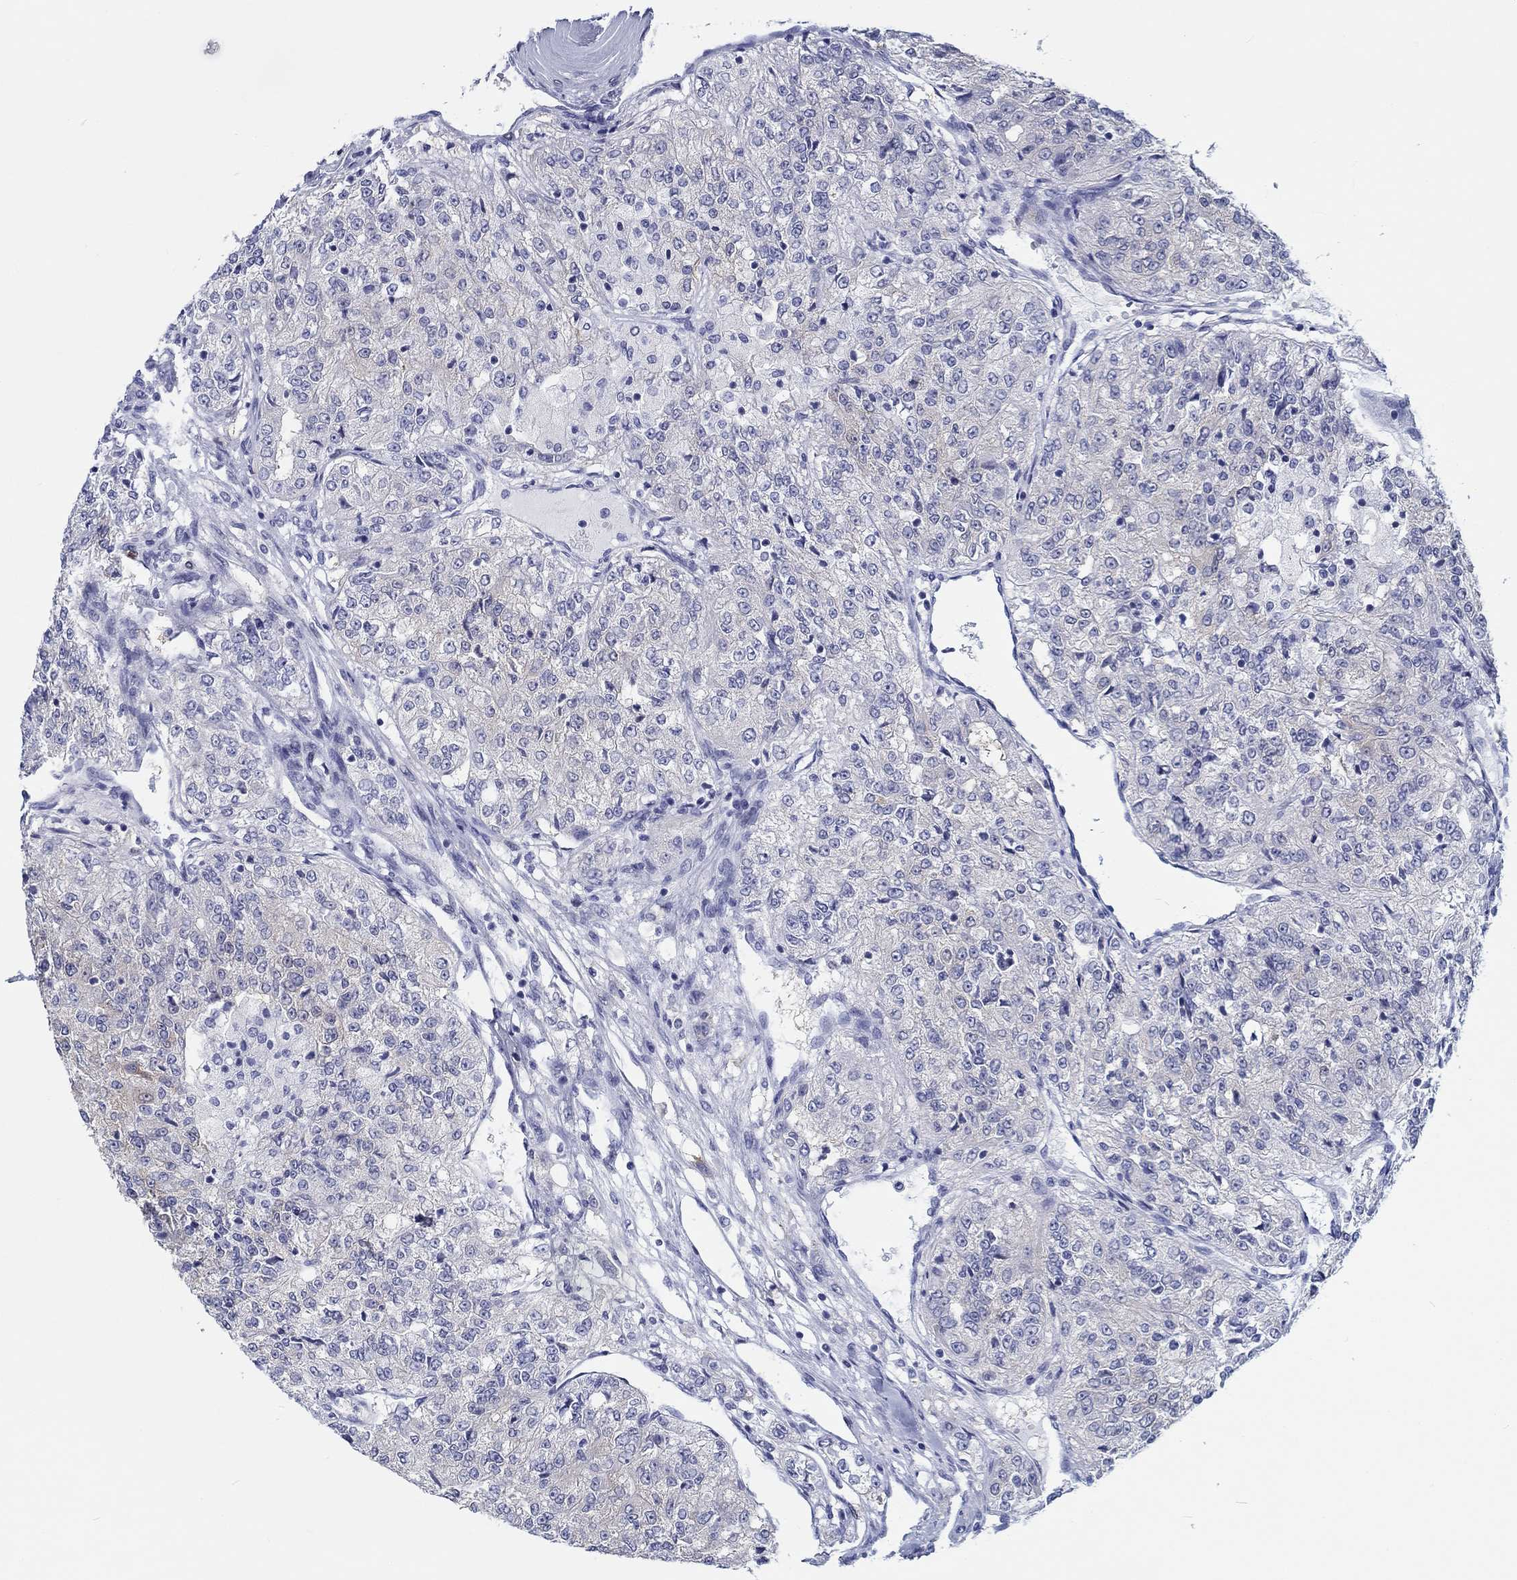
{"staining": {"intensity": "negative", "quantity": "none", "location": "none"}, "tissue": "renal cancer", "cell_type": "Tumor cells", "image_type": "cancer", "snomed": [{"axis": "morphology", "description": "Adenocarcinoma, NOS"}, {"axis": "topography", "description": "Kidney"}], "caption": "IHC photomicrograph of adenocarcinoma (renal) stained for a protein (brown), which reveals no positivity in tumor cells.", "gene": "H1-1", "patient": {"sex": "female", "age": 63}}